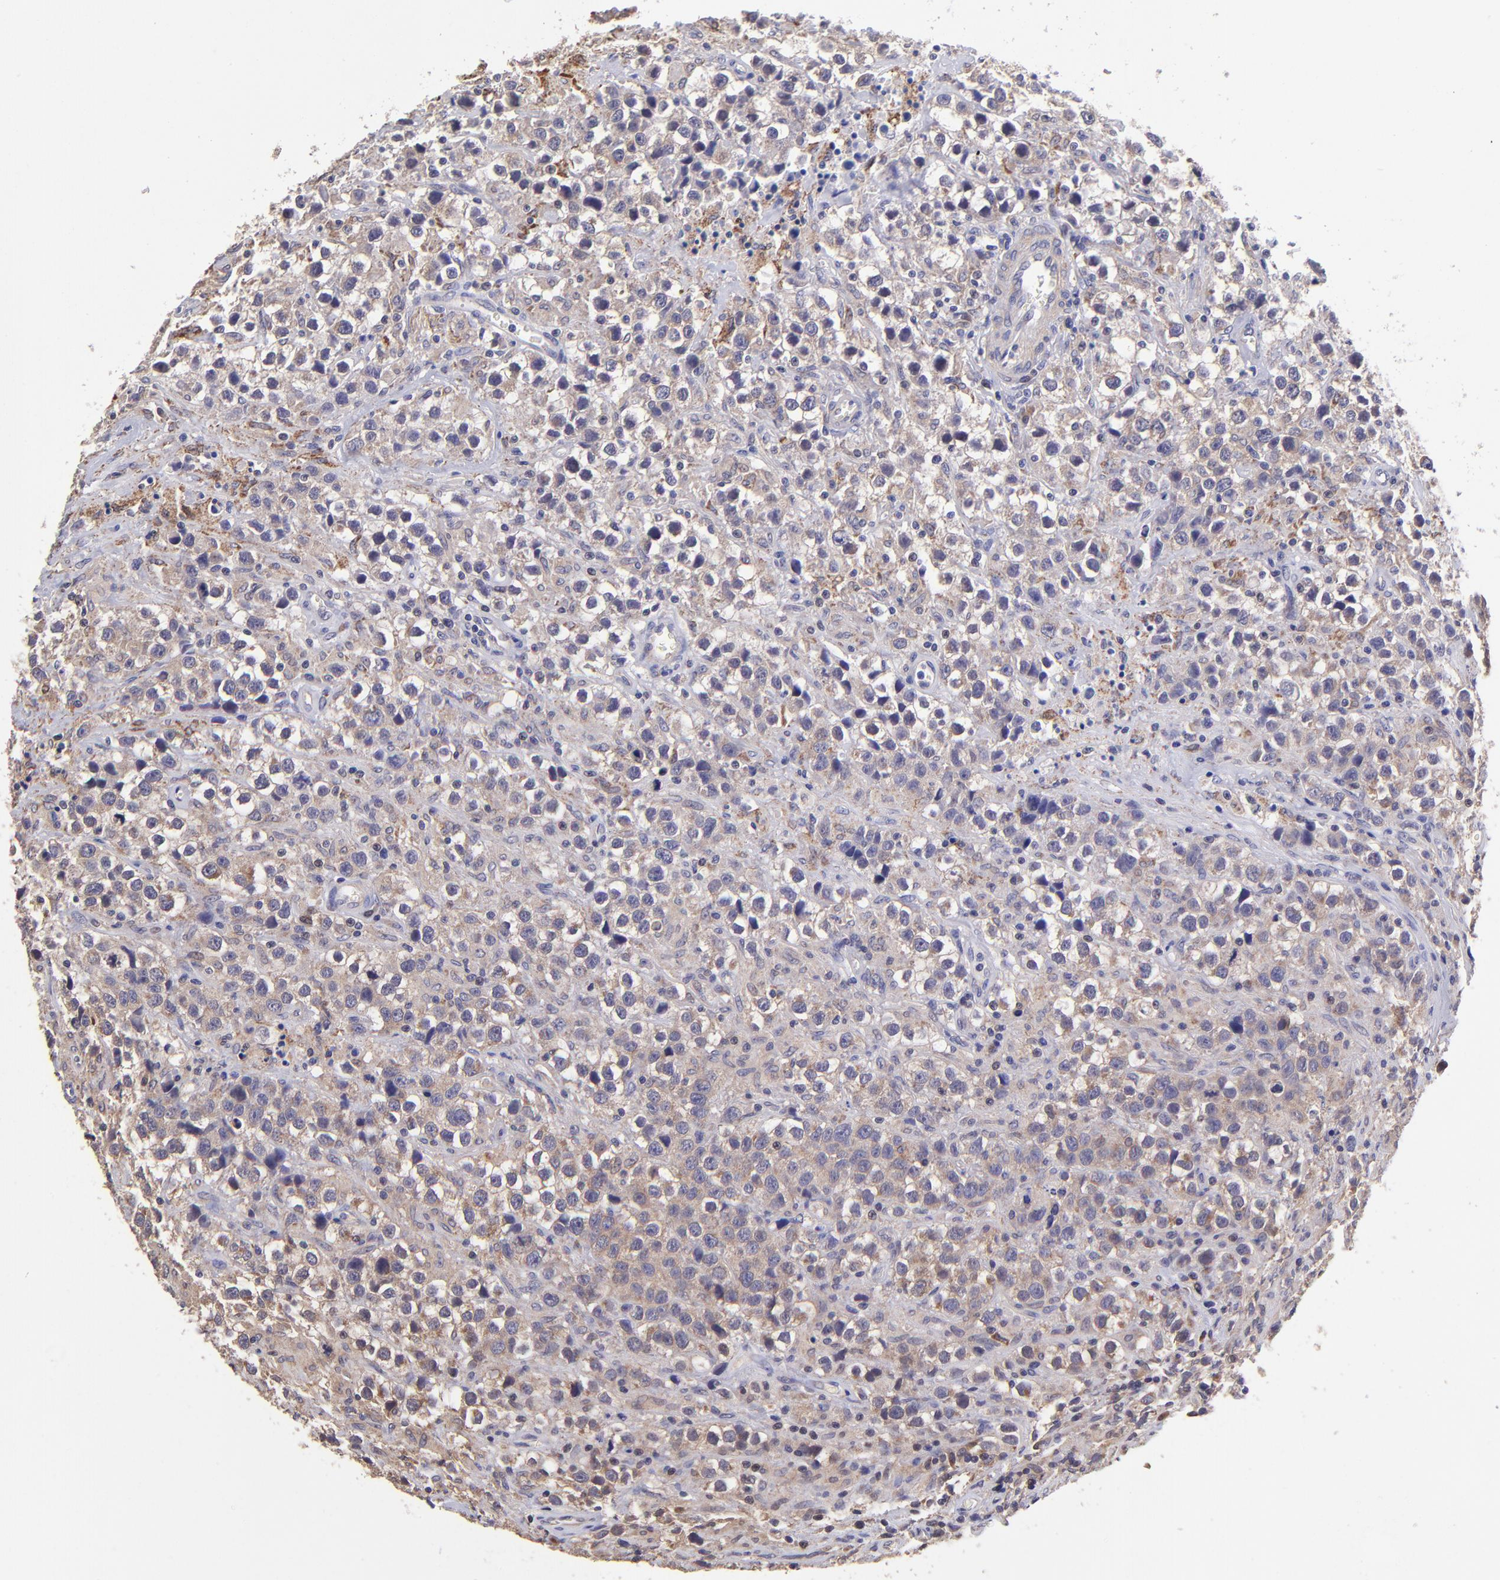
{"staining": {"intensity": "moderate", "quantity": ">75%", "location": "cytoplasmic/membranous"}, "tissue": "testis cancer", "cell_type": "Tumor cells", "image_type": "cancer", "snomed": [{"axis": "morphology", "description": "Seminoma, NOS"}, {"axis": "topography", "description": "Testis"}], "caption": "Immunohistochemical staining of human testis seminoma shows moderate cytoplasmic/membranous protein positivity in approximately >75% of tumor cells.", "gene": "NSF", "patient": {"sex": "male", "age": 43}}